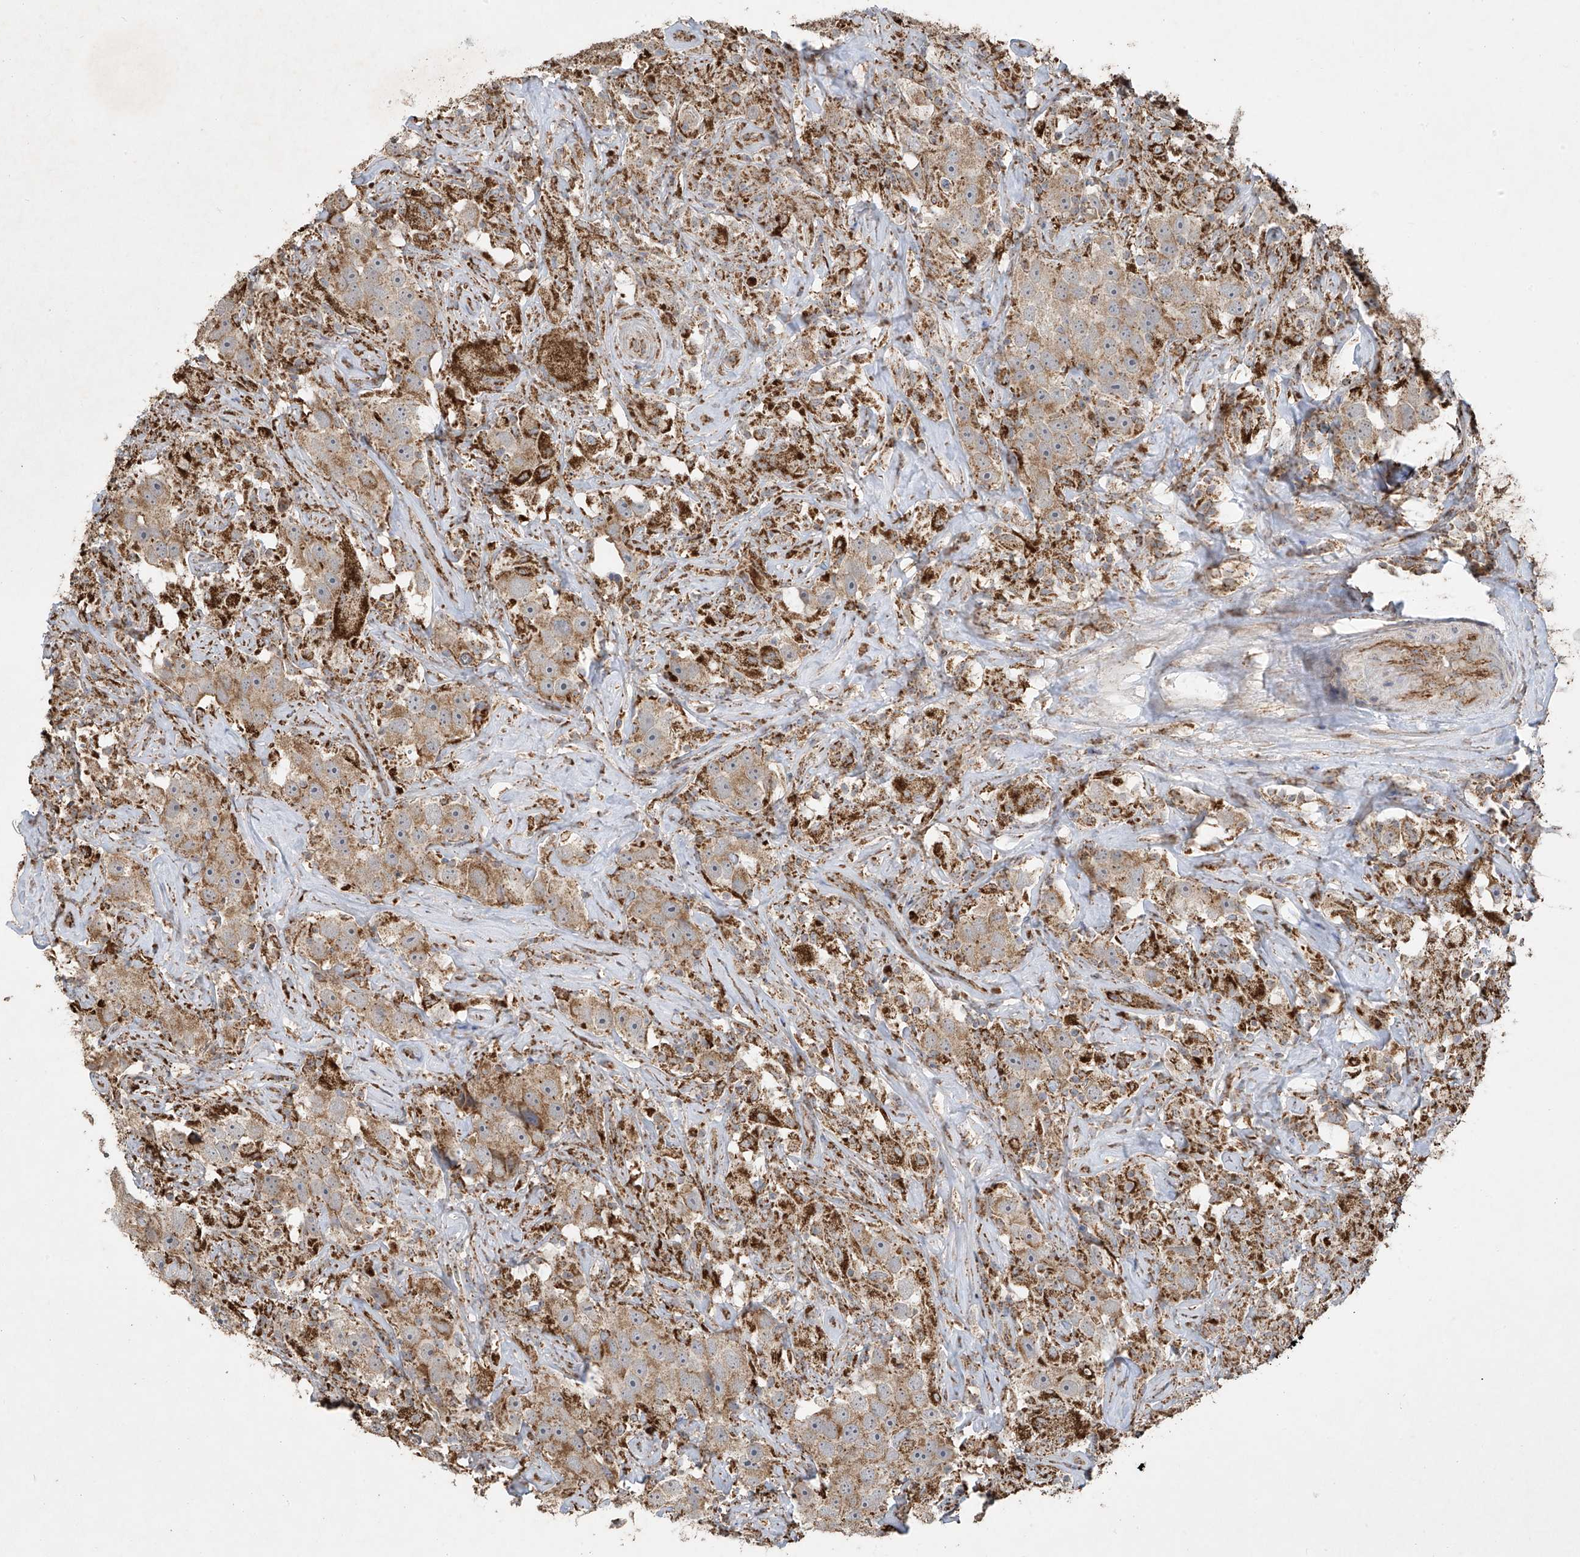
{"staining": {"intensity": "moderate", "quantity": ">75%", "location": "cytoplasmic/membranous"}, "tissue": "testis cancer", "cell_type": "Tumor cells", "image_type": "cancer", "snomed": [{"axis": "morphology", "description": "Seminoma, NOS"}, {"axis": "topography", "description": "Testis"}], "caption": "Tumor cells reveal medium levels of moderate cytoplasmic/membranous positivity in approximately >75% of cells in seminoma (testis). (brown staining indicates protein expression, while blue staining denotes nuclei).", "gene": "UQCC1", "patient": {"sex": "male", "age": 49}}